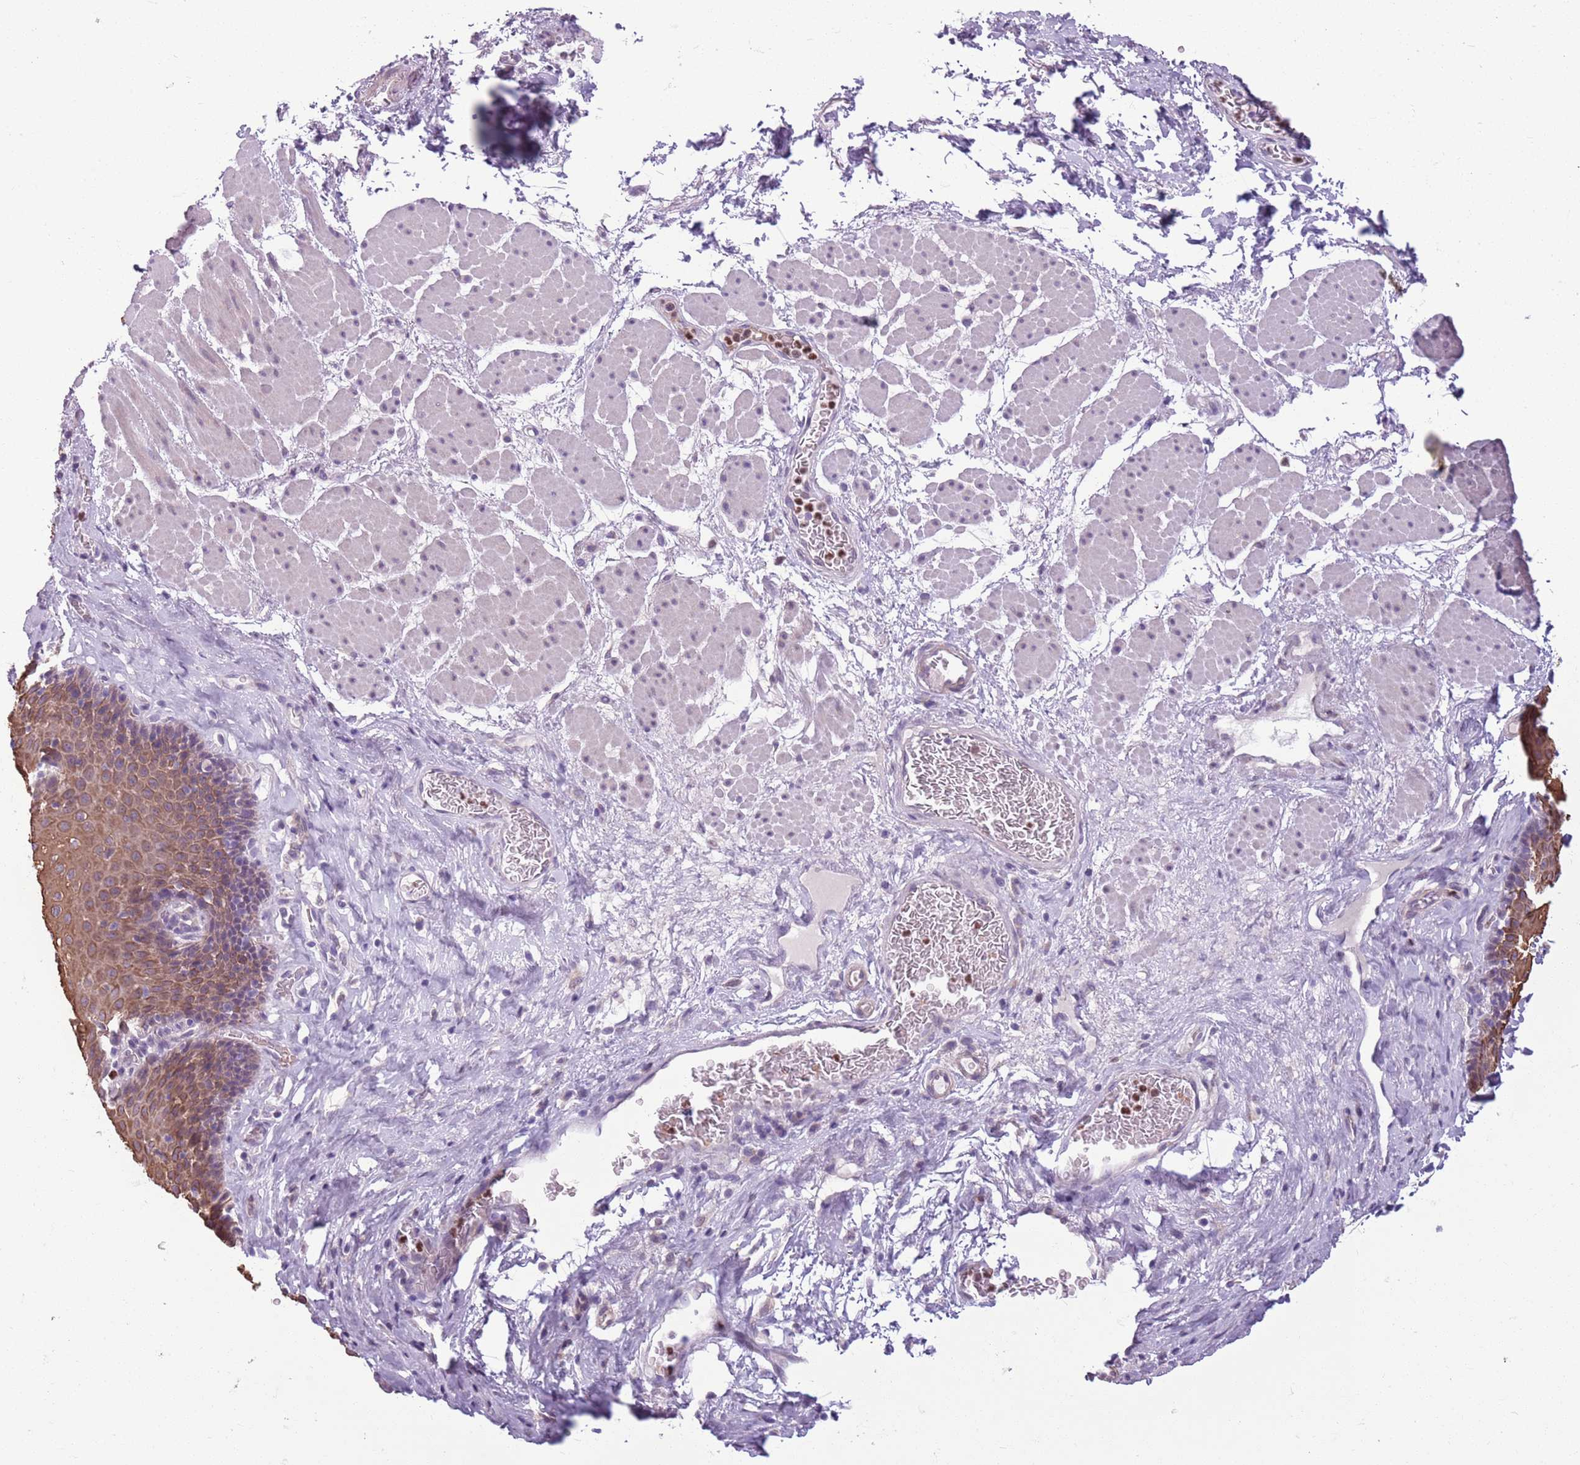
{"staining": {"intensity": "moderate", "quantity": "25%-75%", "location": "cytoplasmic/membranous"}, "tissue": "esophagus", "cell_type": "Squamous epithelial cells", "image_type": "normal", "snomed": [{"axis": "morphology", "description": "Normal tissue, NOS"}, {"axis": "topography", "description": "Esophagus"}], "caption": "A high-resolution micrograph shows immunohistochemistry (IHC) staining of benign esophagus, which demonstrates moderate cytoplasmic/membranous staining in approximately 25%-75% of squamous epithelial cells. The staining is performed using DAB brown chromogen to label protein expression. The nuclei are counter-stained blue using hematoxylin.", "gene": "ADCY7", "patient": {"sex": "female", "age": 66}}